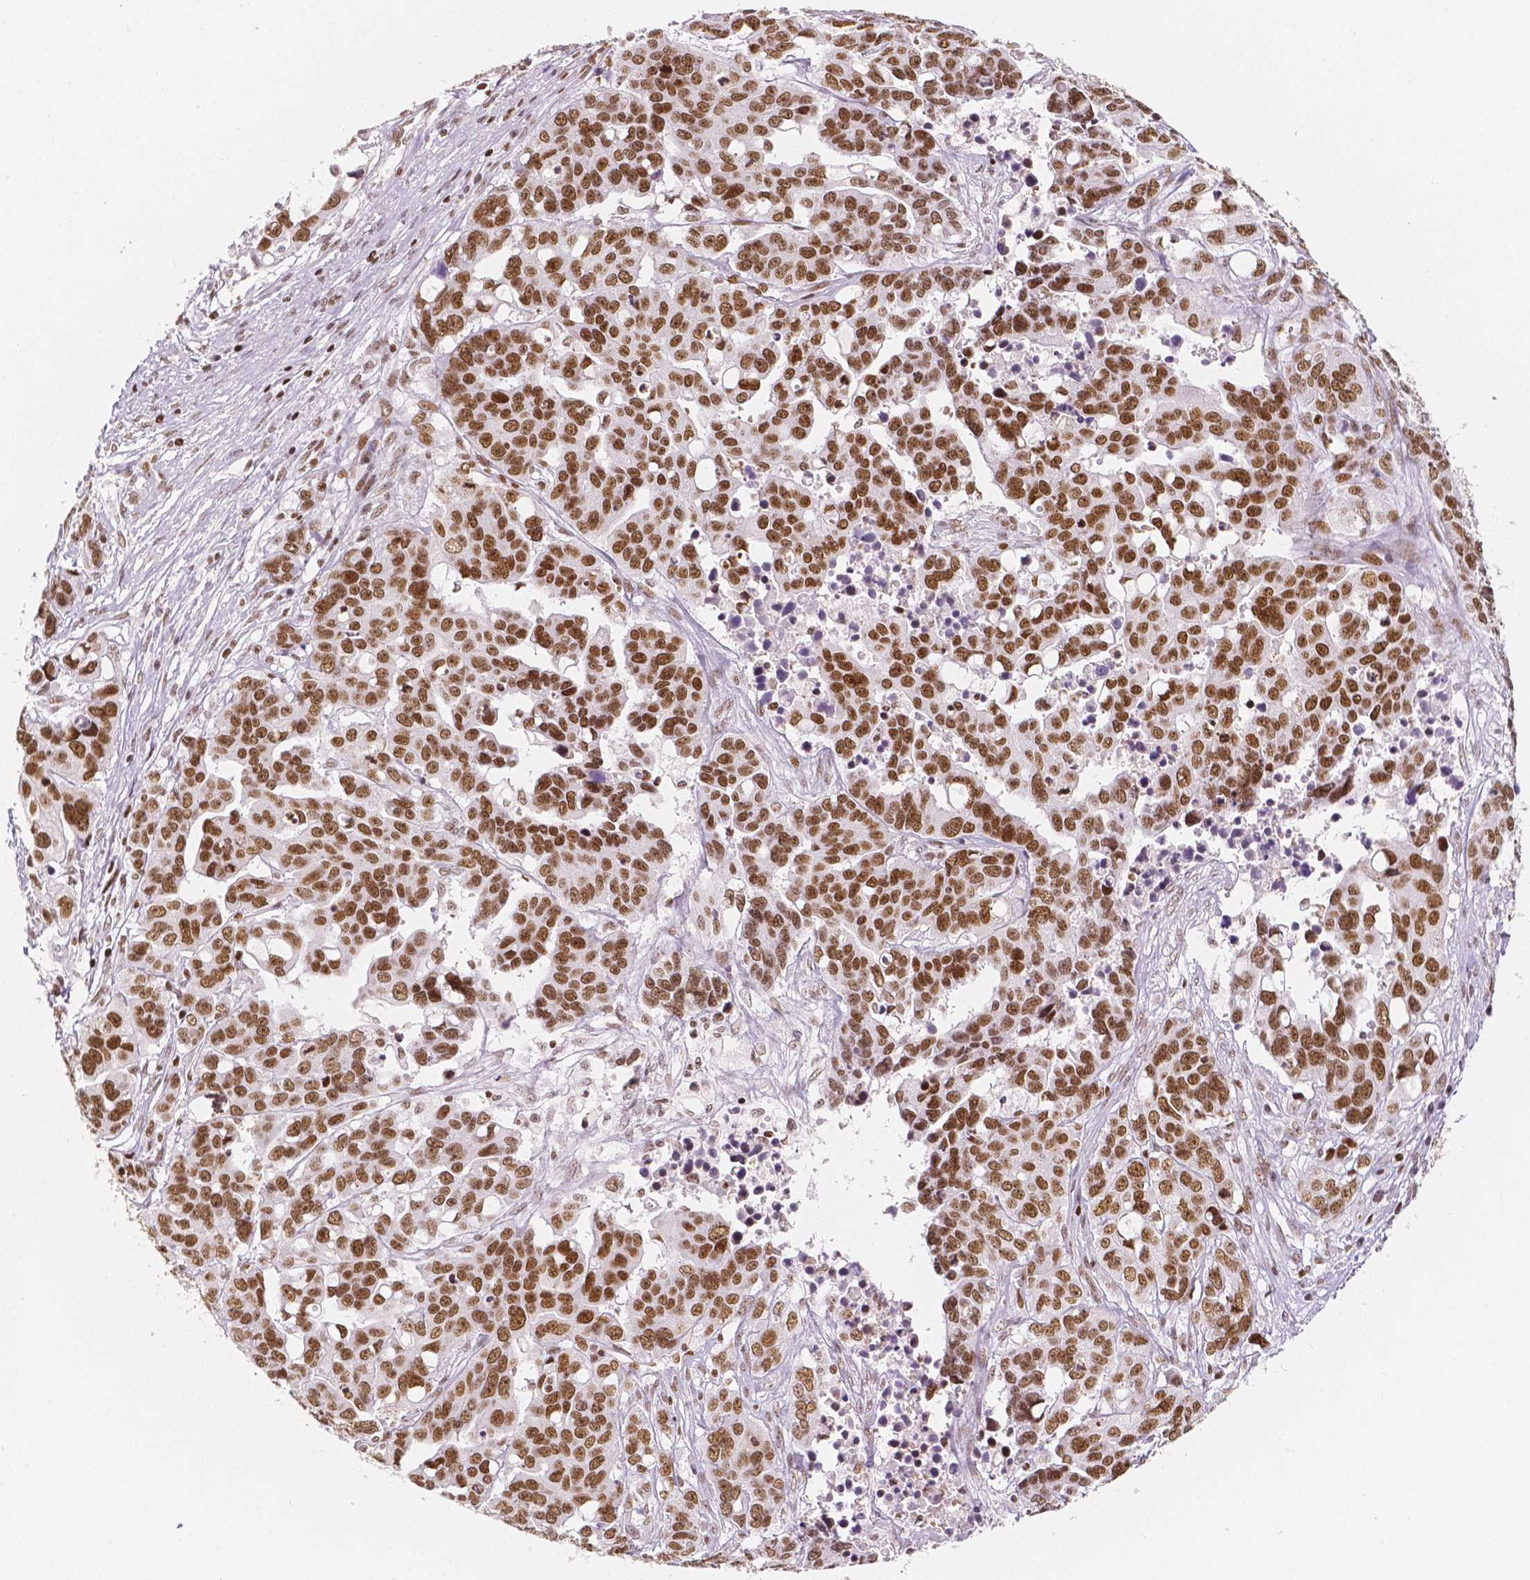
{"staining": {"intensity": "strong", "quantity": ">75%", "location": "nuclear"}, "tissue": "ovarian cancer", "cell_type": "Tumor cells", "image_type": "cancer", "snomed": [{"axis": "morphology", "description": "Carcinoma, endometroid"}, {"axis": "topography", "description": "Ovary"}], "caption": "The micrograph shows staining of ovarian cancer, revealing strong nuclear protein positivity (brown color) within tumor cells.", "gene": "HDAC1", "patient": {"sex": "female", "age": 78}}